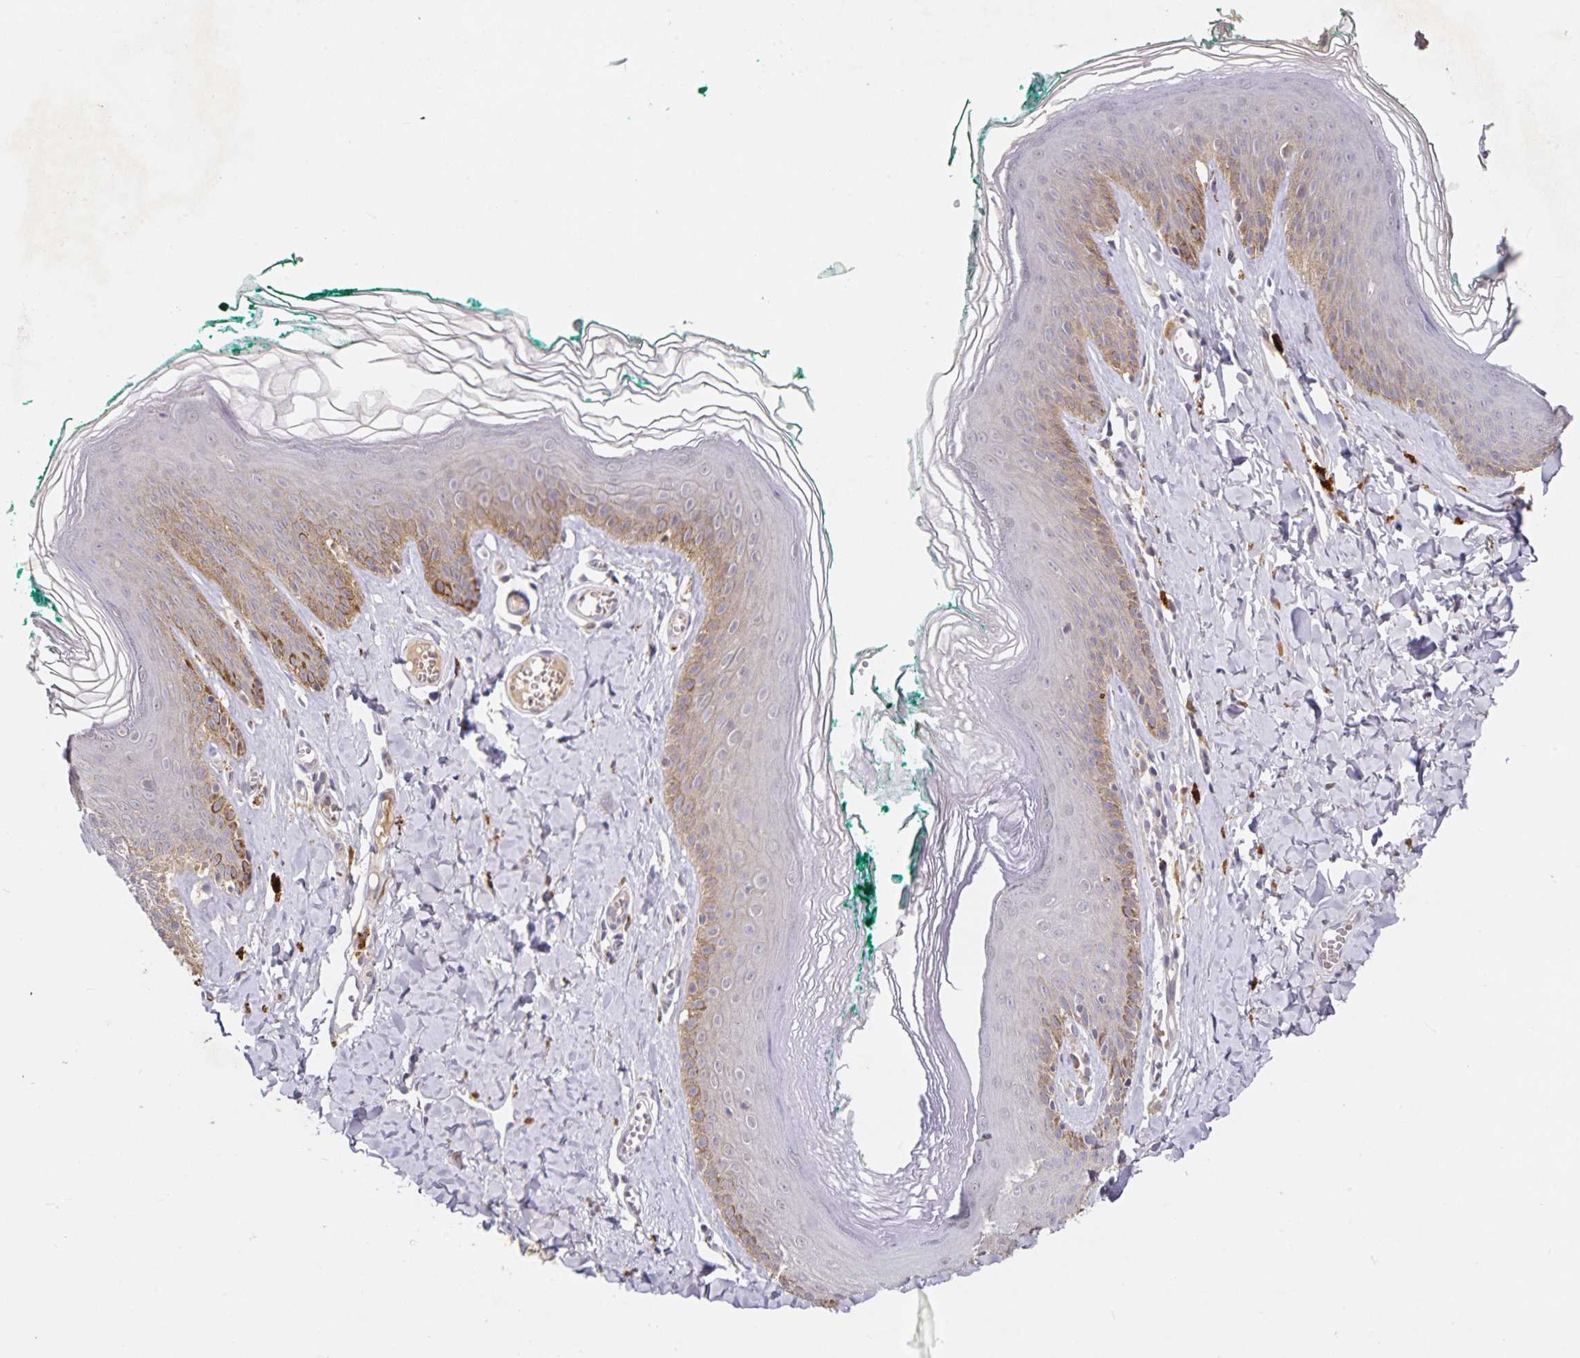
{"staining": {"intensity": "moderate", "quantity": "<25%", "location": "cytoplasmic/membranous,nuclear"}, "tissue": "skin", "cell_type": "Epidermal cells", "image_type": "normal", "snomed": [{"axis": "morphology", "description": "Normal tissue, NOS"}, {"axis": "topography", "description": "Vulva"}, {"axis": "topography", "description": "Peripheral nerve tissue"}], "caption": "A brown stain highlights moderate cytoplasmic/membranous,nuclear staining of a protein in epidermal cells of normal human skin. The staining was performed using DAB to visualize the protein expression in brown, while the nuclei were stained in blue with hematoxylin (Magnification: 20x).", "gene": "HEPN1", "patient": {"sex": "female", "age": 66}}